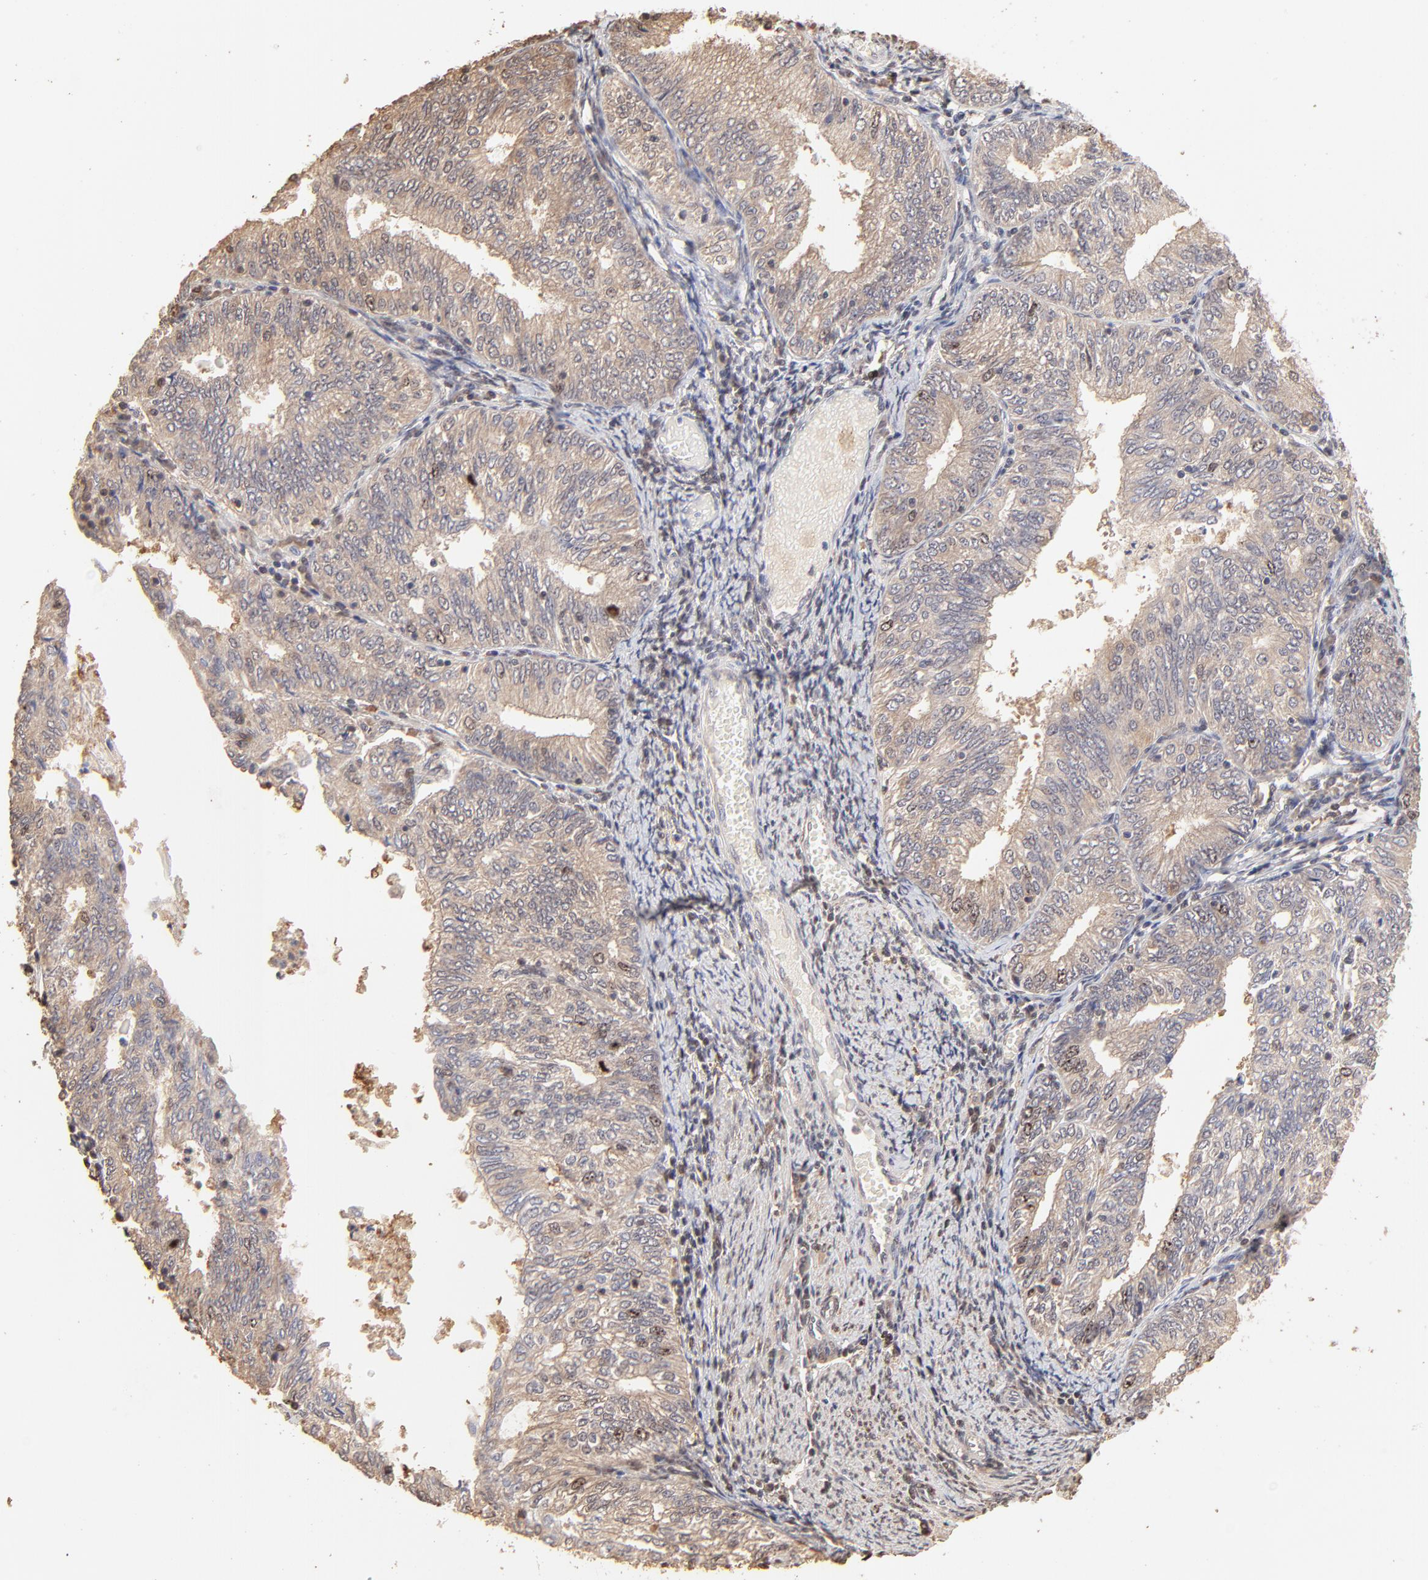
{"staining": {"intensity": "weak", "quantity": ">75%", "location": "cytoplasmic/membranous"}, "tissue": "endometrial cancer", "cell_type": "Tumor cells", "image_type": "cancer", "snomed": [{"axis": "morphology", "description": "Adenocarcinoma, NOS"}, {"axis": "topography", "description": "Endometrium"}], "caption": "Tumor cells show low levels of weak cytoplasmic/membranous expression in about >75% of cells in adenocarcinoma (endometrial).", "gene": "BIRC5", "patient": {"sex": "female", "age": 69}}